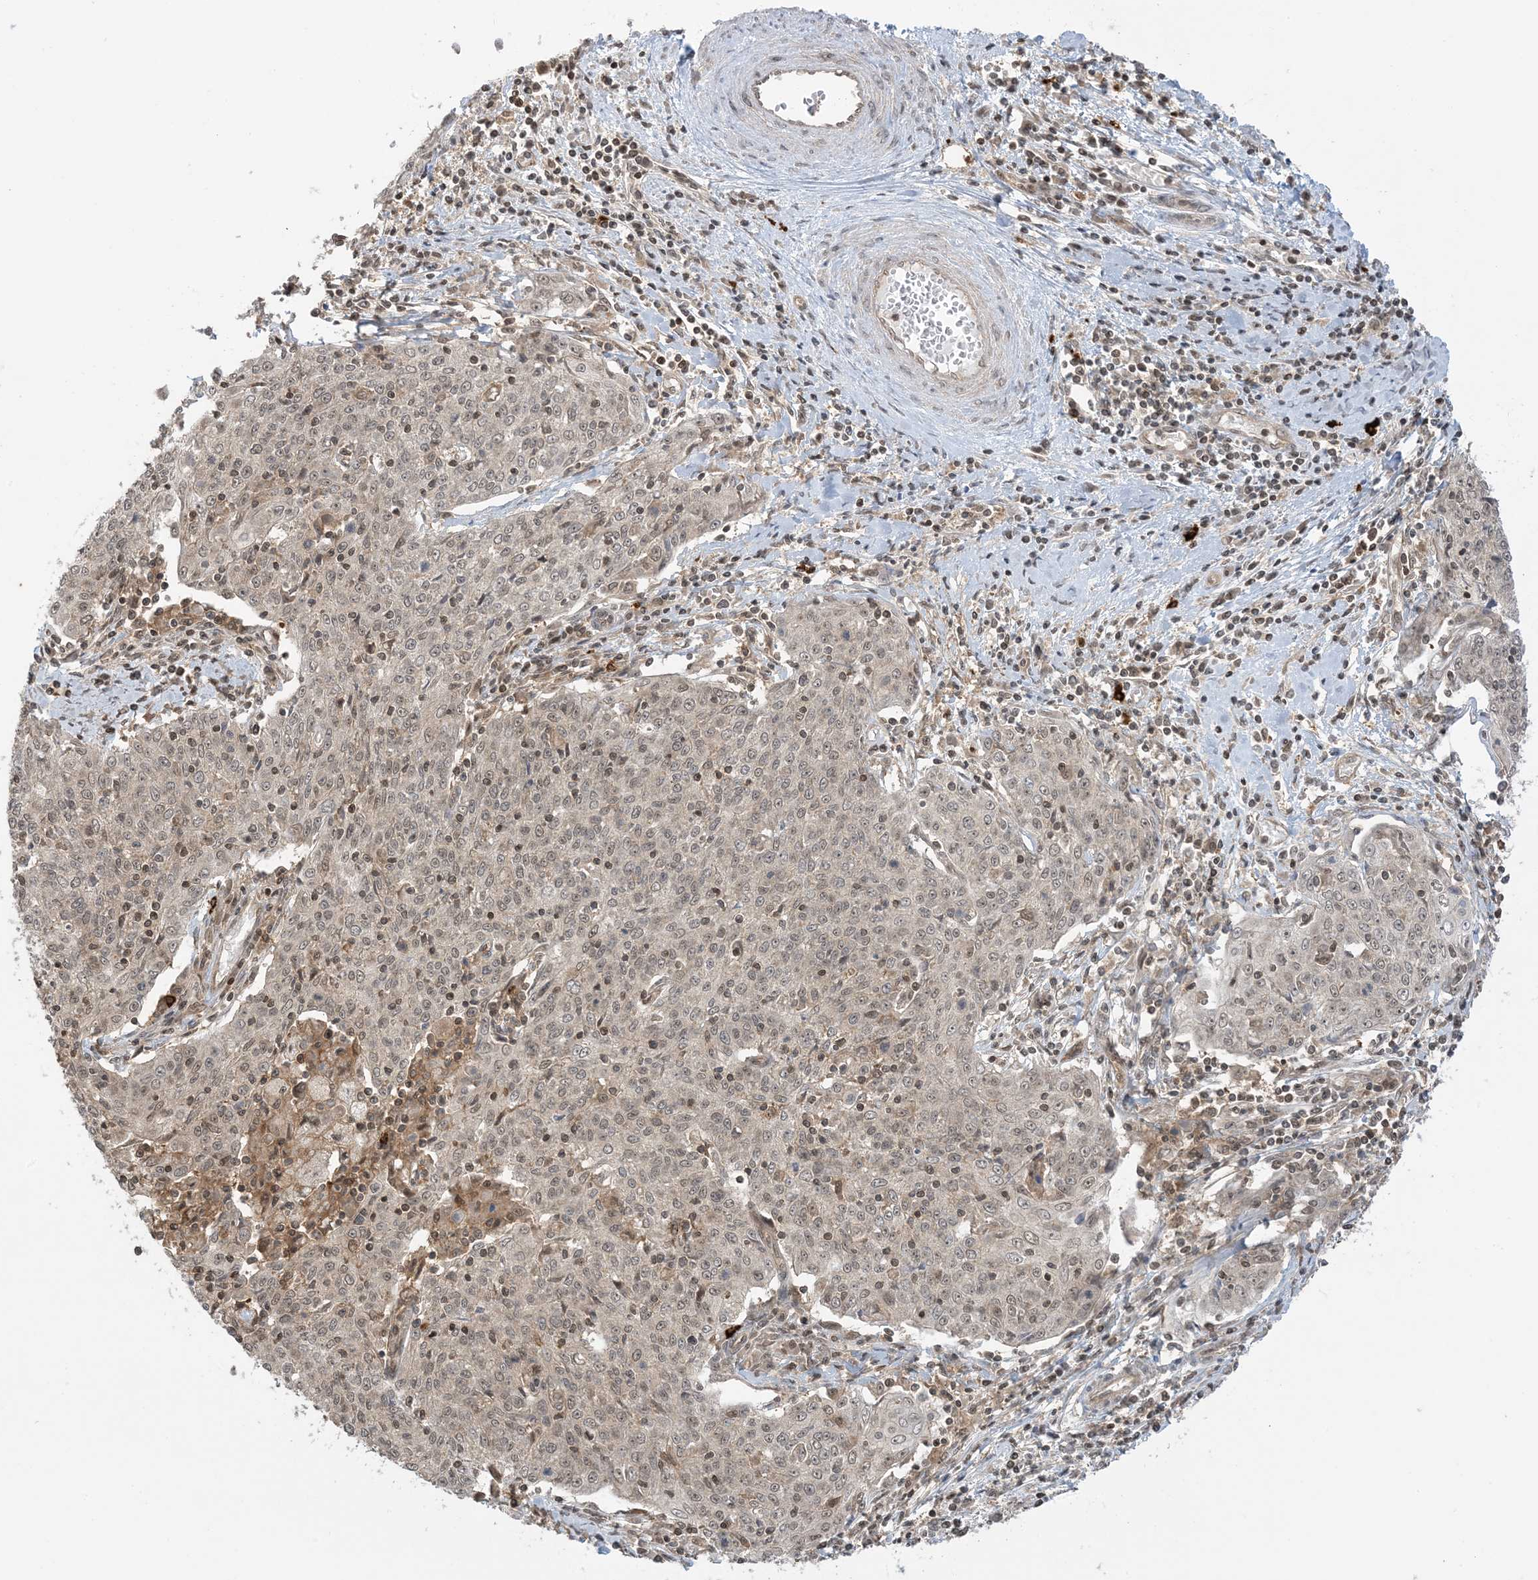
{"staining": {"intensity": "weak", "quantity": "<25%", "location": "nuclear"}, "tissue": "cervical cancer", "cell_type": "Tumor cells", "image_type": "cancer", "snomed": [{"axis": "morphology", "description": "Squamous cell carcinoma, NOS"}, {"axis": "topography", "description": "Cervix"}], "caption": "IHC photomicrograph of squamous cell carcinoma (cervical) stained for a protein (brown), which reveals no staining in tumor cells.", "gene": "PPP1R7", "patient": {"sex": "female", "age": 48}}